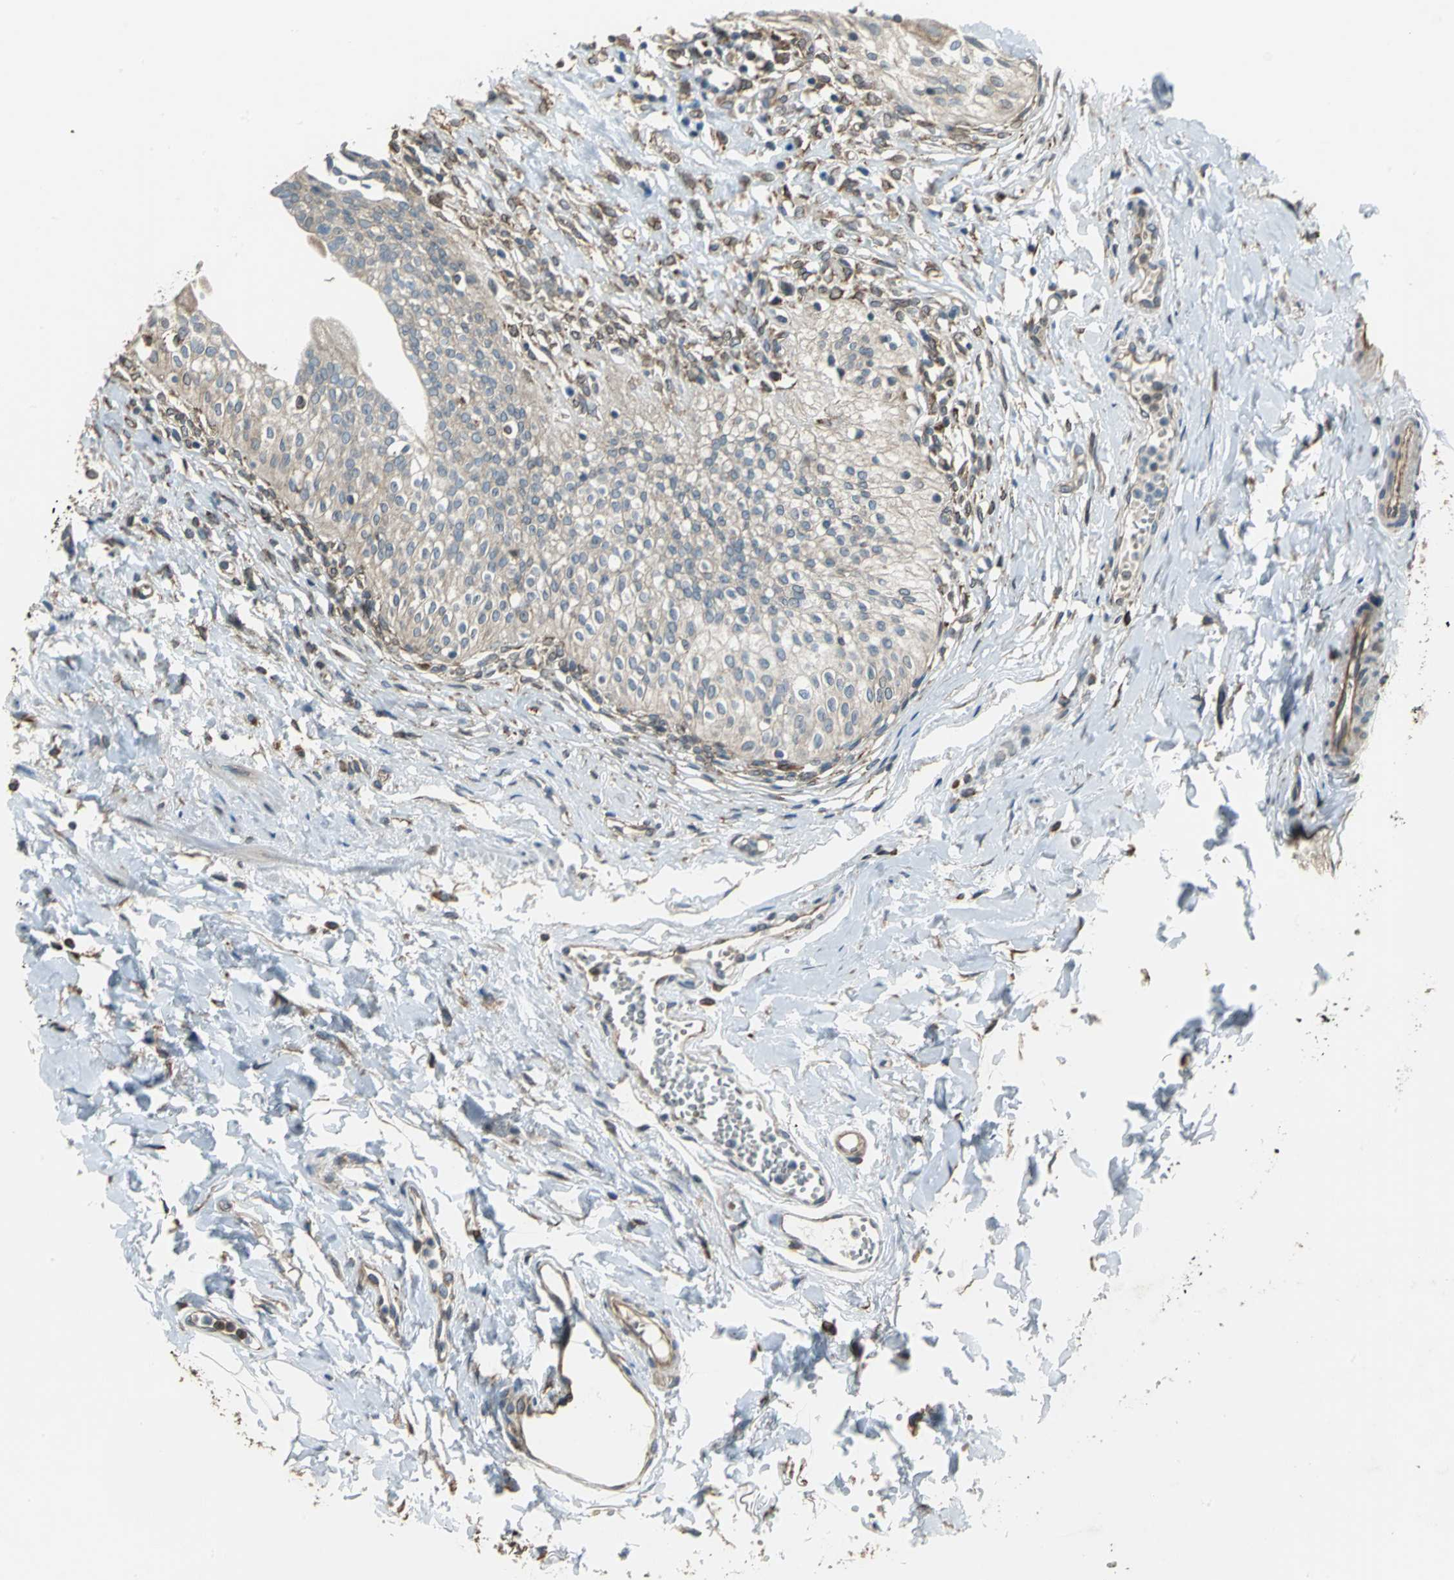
{"staining": {"intensity": "moderate", "quantity": ">75%", "location": "cytoplasmic/membranous"}, "tissue": "urinary bladder", "cell_type": "Urothelial cells", "image_type": "normal", "snomed": [{"axis": "morphology", "description": "Normal tissue, NOS"}, {"axis": "topography", "description": "Urinary bladder"}], "caption": "This histopathology image shows IHC staining of unremarkable human urinary bladder, with medium moderate cytoplasmic/membranous expression in about >75% of urothelial cells.", "gene": "SYVN1", "patient": {"sex": "female", "age": 80}}